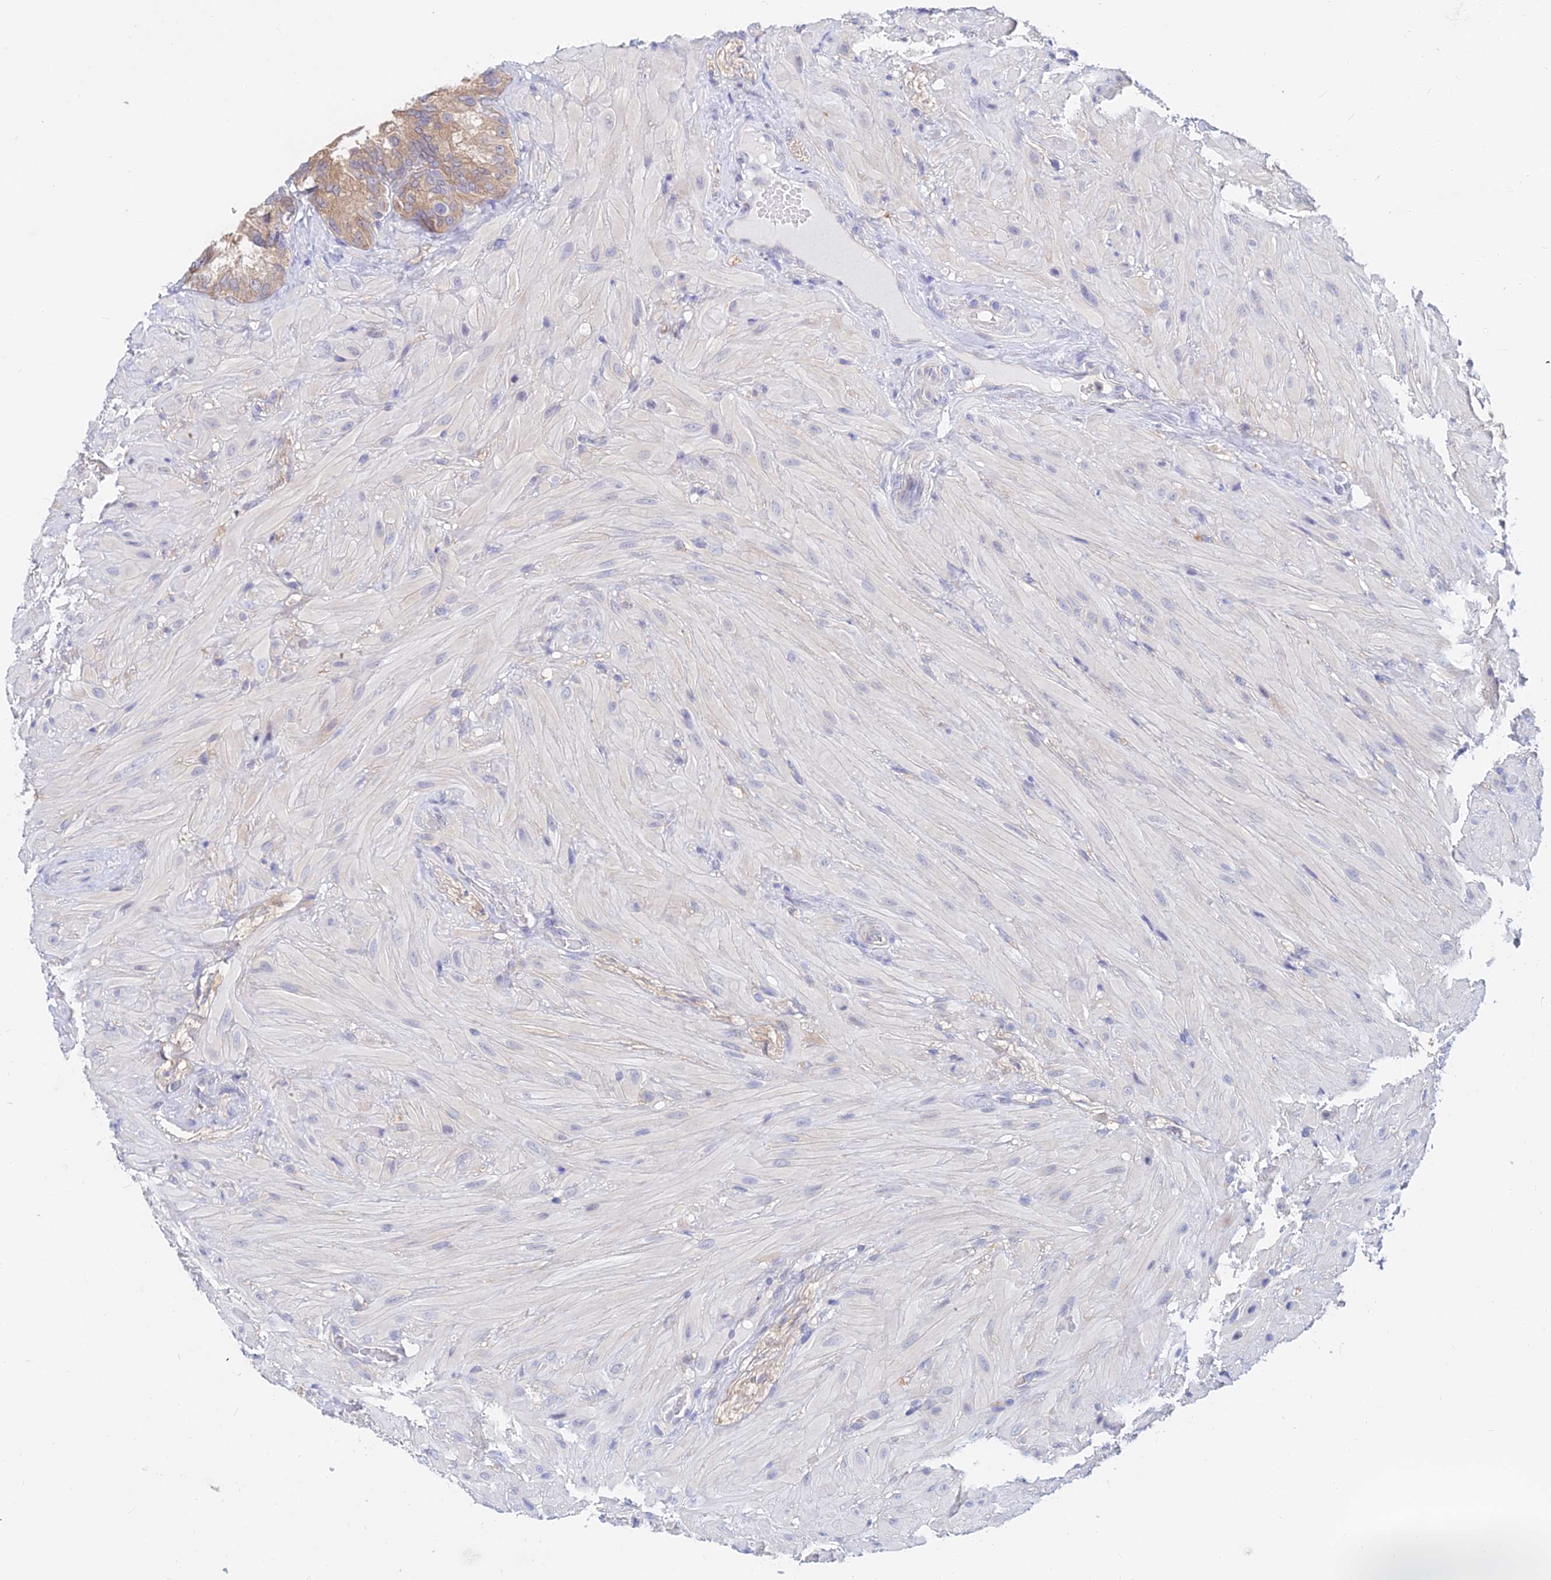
{"staining": {"intensity": "moderate", "quantity": "25%-75%", "location": "cytoplasmic/membranous"}, "tissue": "seminal vesicle", "cell_type": "Glandular cells", "image_type": "normal", "snomed": [{"axis": "morphology", "description": "Normal tissue, NOS"}, {"axis": "topography", "description": "Seminal veicle"}, {"axis": "topography", "description": "Peripheral nerve tissue"}], "caption": "Glandular cells exhibit moderate cytoplasmic/membranous positivity in approximately 25%-75% of cells in benign seminal vesicle. Ihc stains the protein in brown and the nuclei are stained blue.", "gene": "B3GALT4", "patient": {"sex": "male", "age": 67}}